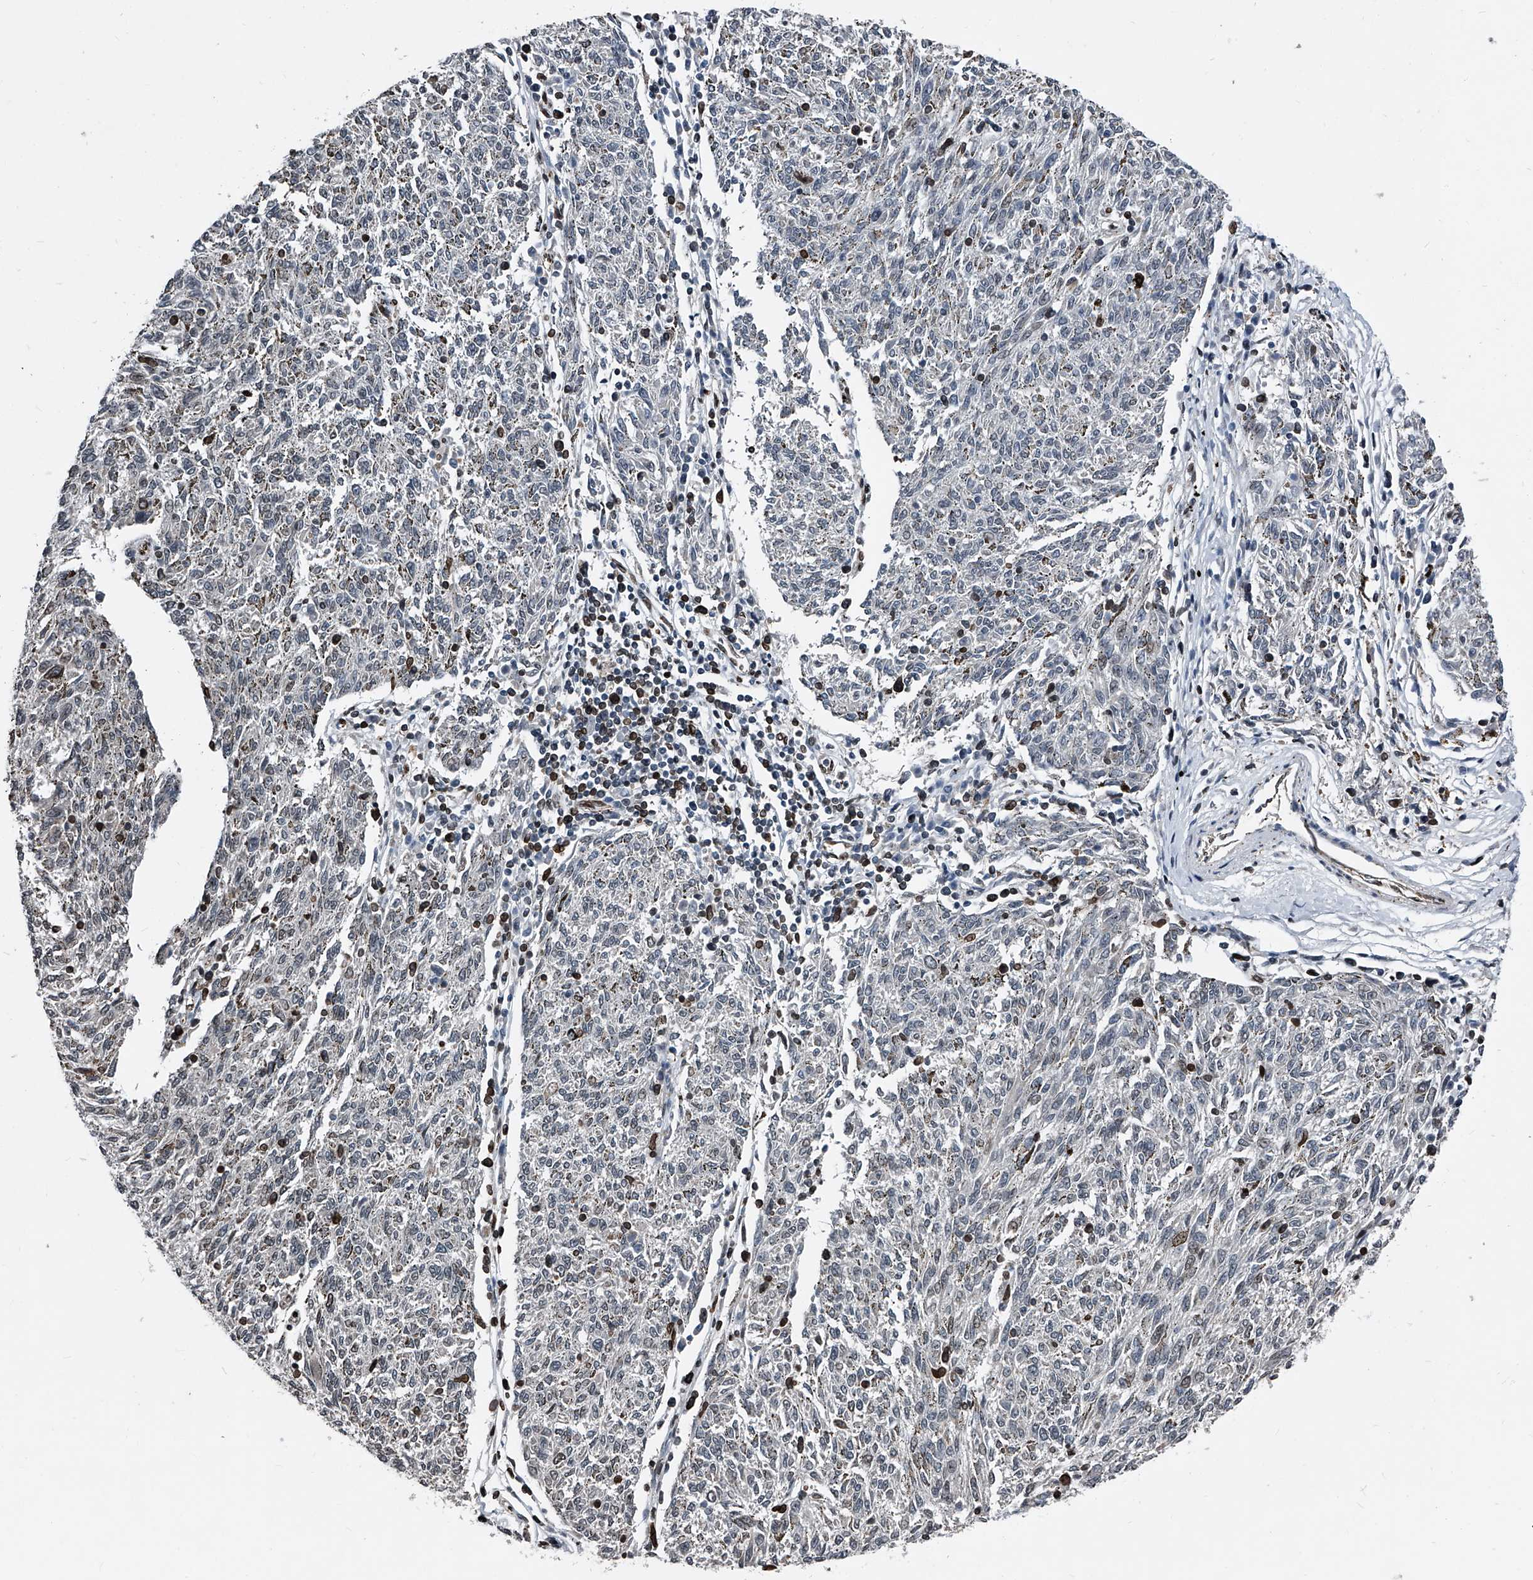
{"staining": {"intensity": "weak", "quantity": "<25%", "location": "cytoplasmic/membranous,nuclear"}, "tissue": "melanoma", "cell_type": "Tumor cells", "image_type": "cancer", "snomed": [{"axis": "morphology", "description": "Malignant melanoma, NOS"}, {"axis": "topography", "description": "Skin"}], "caption": "This is a photomicrograph of IHC staining of malignant melanoma, which shows no expression in tumor cells.", "gene": "PHF20", "patient": {"sex": "female", "age": 72}}